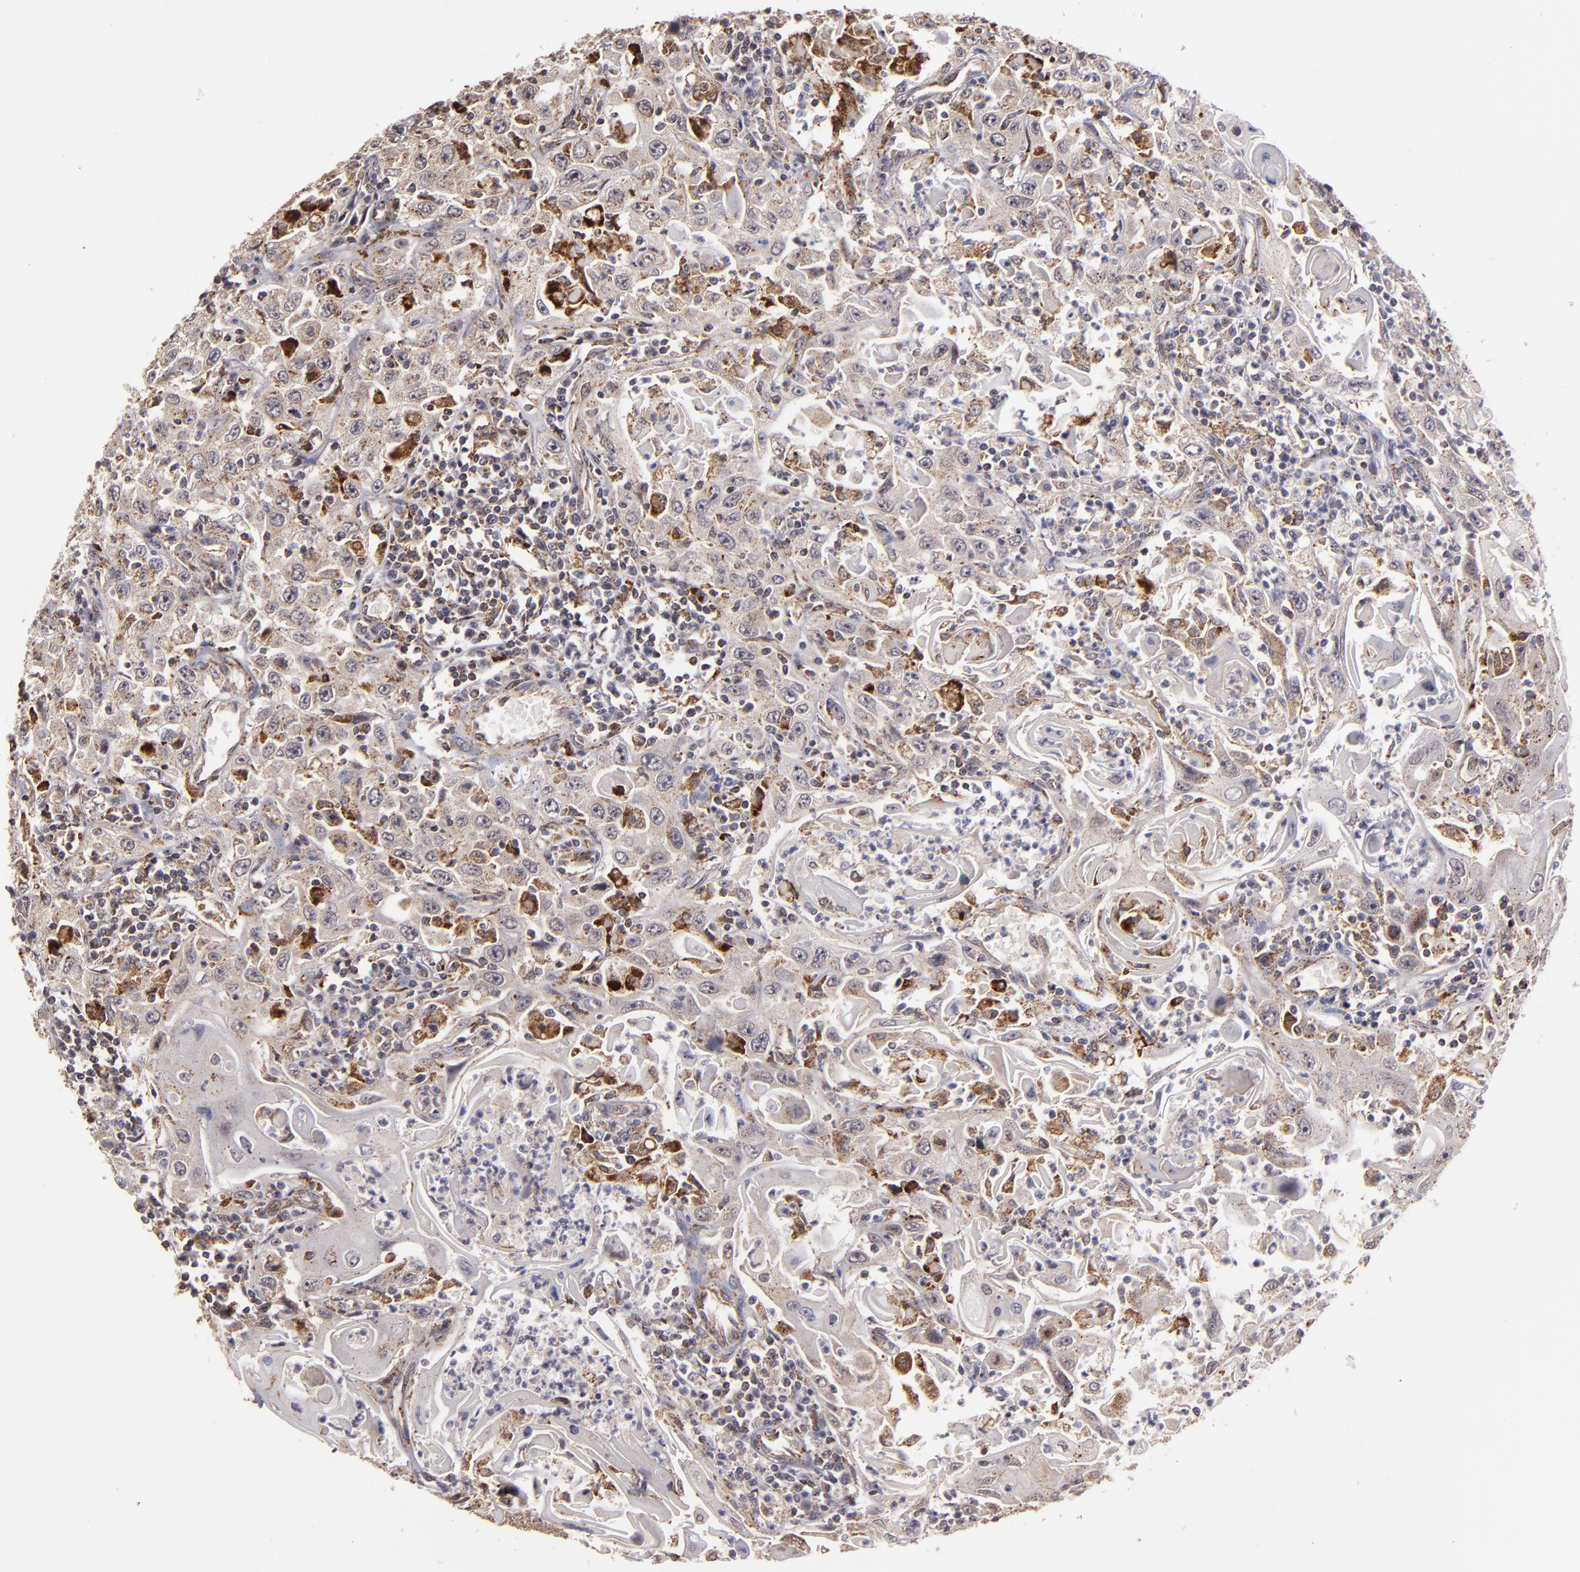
{"staining": {"intensity": "moderate", "quantity": "25%-75%", "location": "cytoplasmic/membranous"}, "tissue": "head and neck cancer", "cell_type": "Tumor cells", "image_type": "cancer", "snomed": [{"axis": "morphology", "description": "Squamous cell carcinoma, NOS"}, {"axis": "topography", "description": "Oral tissue"}, {"axis": "topography", "description": "Head-Neck"}], "caption": "High-magnification brightfield microscopy of head and neck cancer (squamous cell carcinoma) stained with DAB (brown) and counterstained with hematoxylin (blue). tumor cells exhibit moderate cytoplasmic/membranous positivity is identified in about25%-75% of cells.", "gene": "ZFYVE1", "patient": {"sex": "female", "age": 76}}